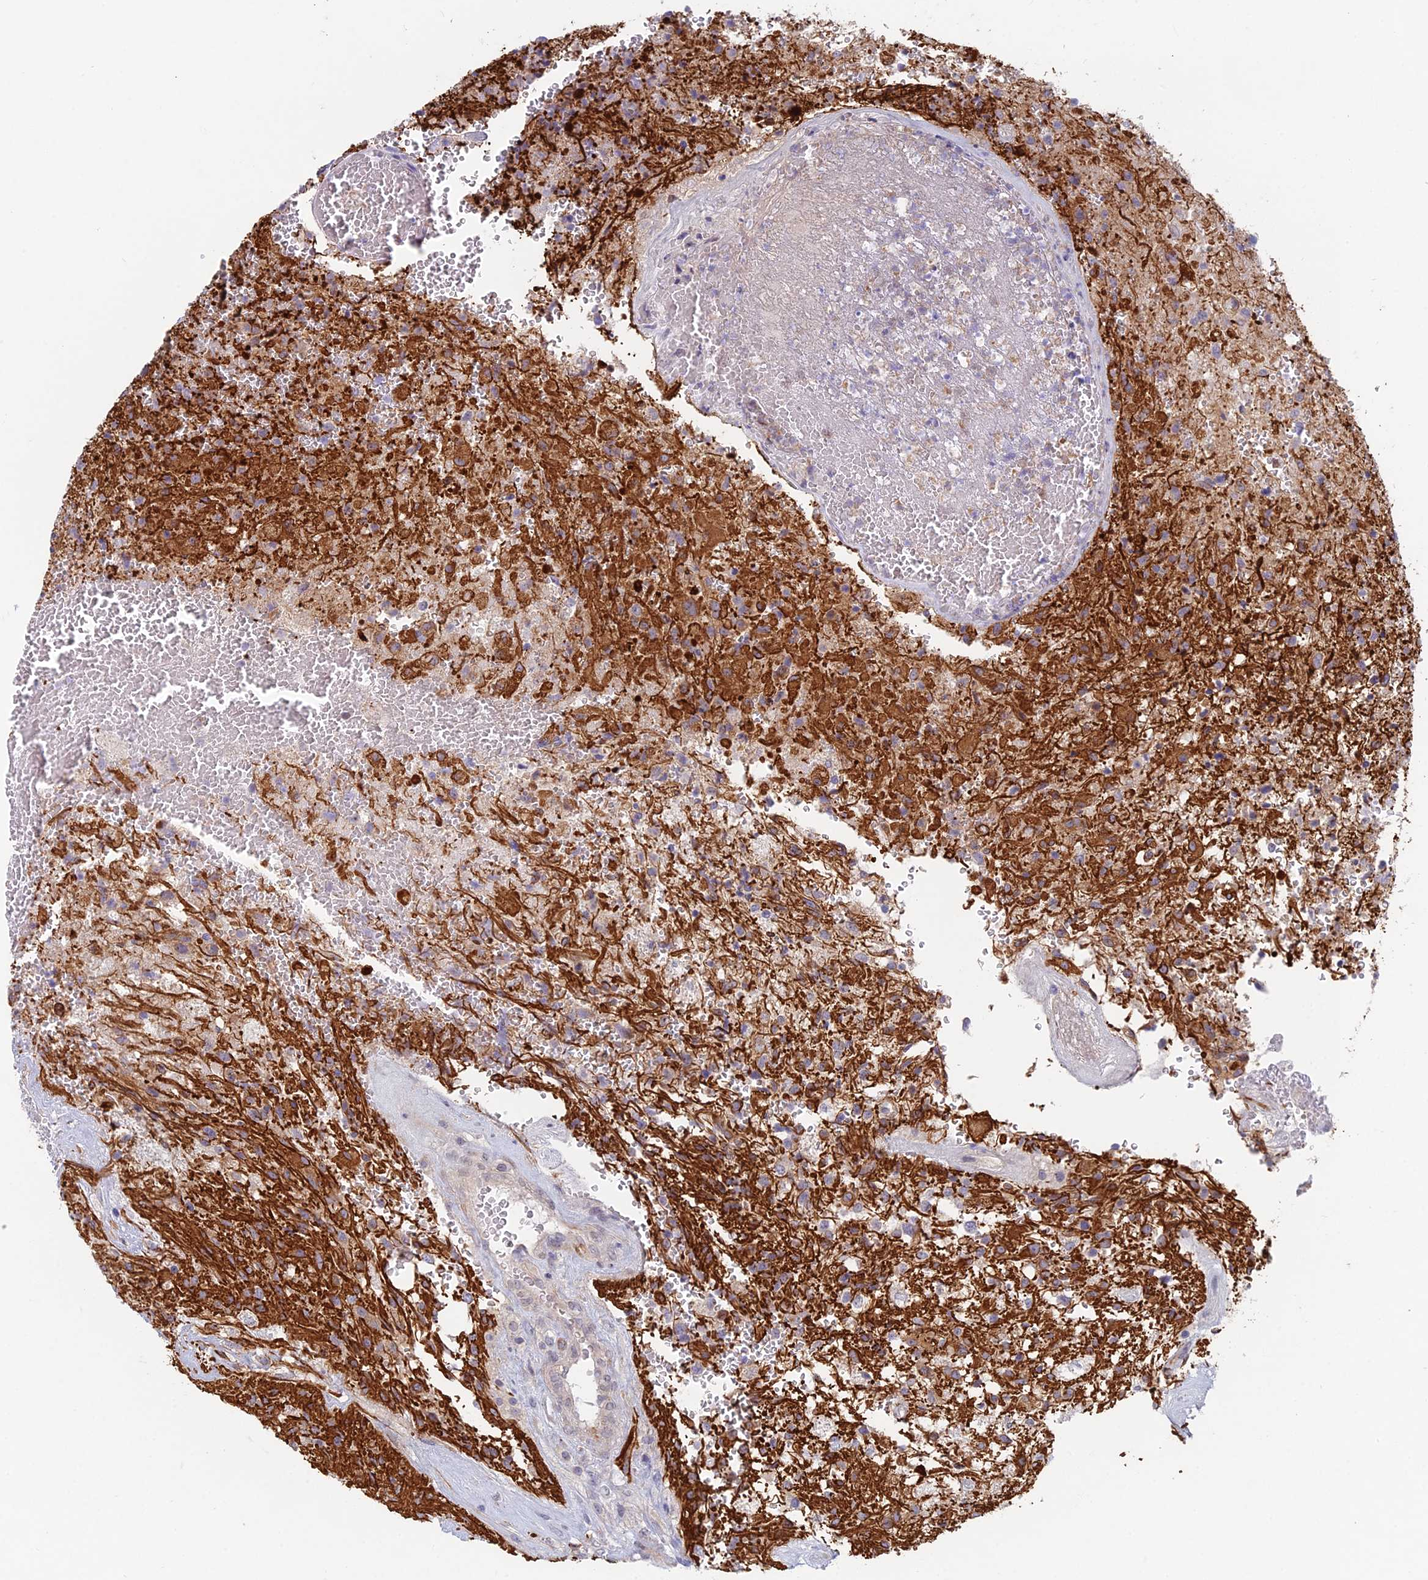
{"staining": {"intensity": "moderate", "quantity": "25%-75%", "location": "cytoplasmic/membranous"}, "tissue": "glioma", "cell_type": "Tumor cells", "image_type": "cancer", "snomed": [{"axis": "morphology", "description": "Glioma, malignant, High grade"}, {"axis": "topography", "description": "Brain"}], "caption": "Glioma stained with a protein marker demonstrates moderate staining in tumor cells.", "gene": "PPP1R26", "patient": {"sex": "male", "age": 56}}